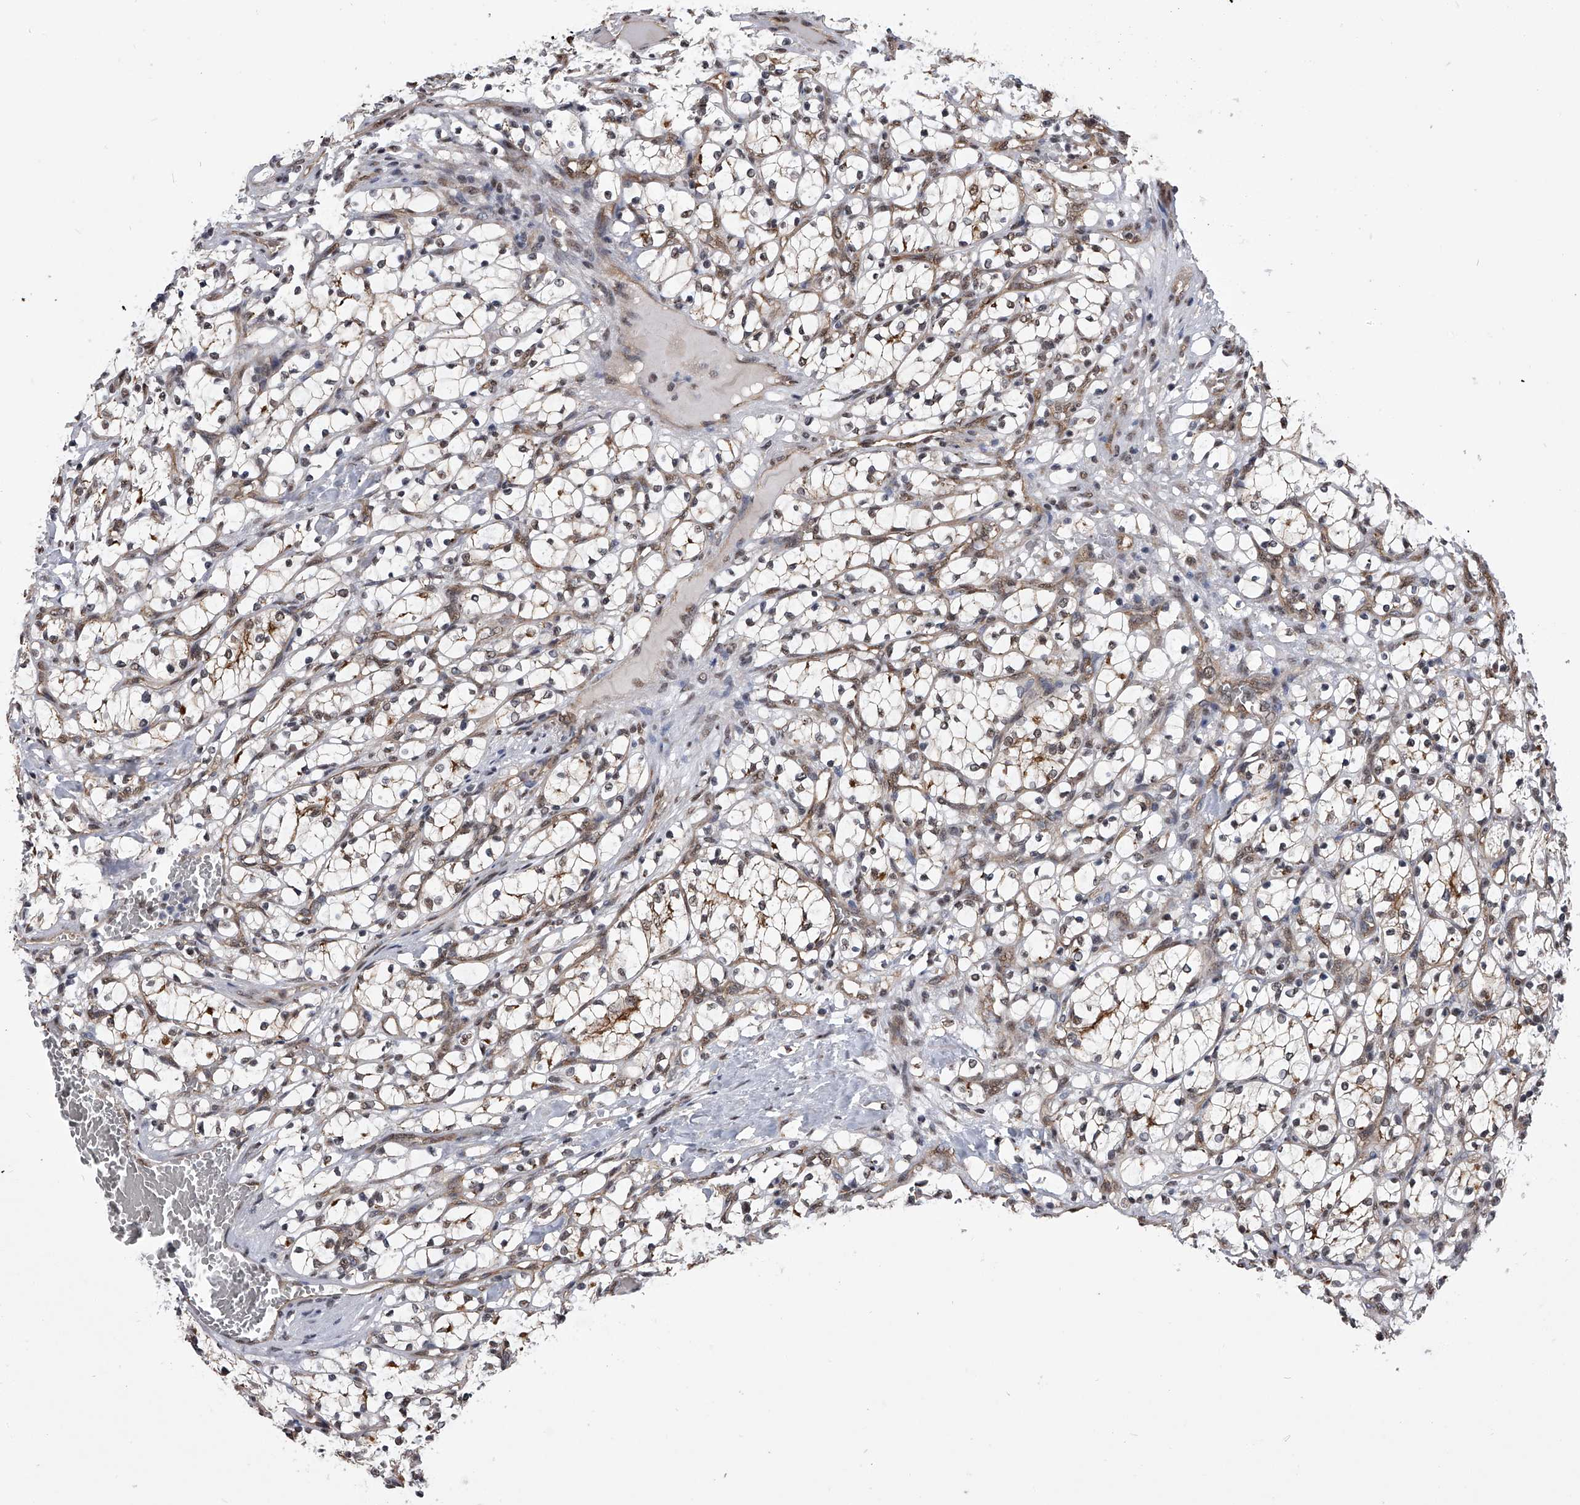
{"staining": {"intensity": "weak", "quantity": "25%-75%", "location": "cytoplasmic/membranous,nuclear"}, "tissue": "renal cancer", "cell_type": "Tumor cells", "image_type": "cancer", "snomed": [{"axis": "morphology", "description": "Adenocarcinoma, NOS"}, {"axis": "topography", "description": "Kidney"}], "caption": "DAB (3,3'-diaminobenzidine) immunohistochemical staining of human renal adenocarcinoma exhibits weak cytoplasmic/membranous and nuclear protein expression in about 25%-75% of tumor cells.", "gene": "ZNF76", "patient": {"sex": "female", "age": 69}}